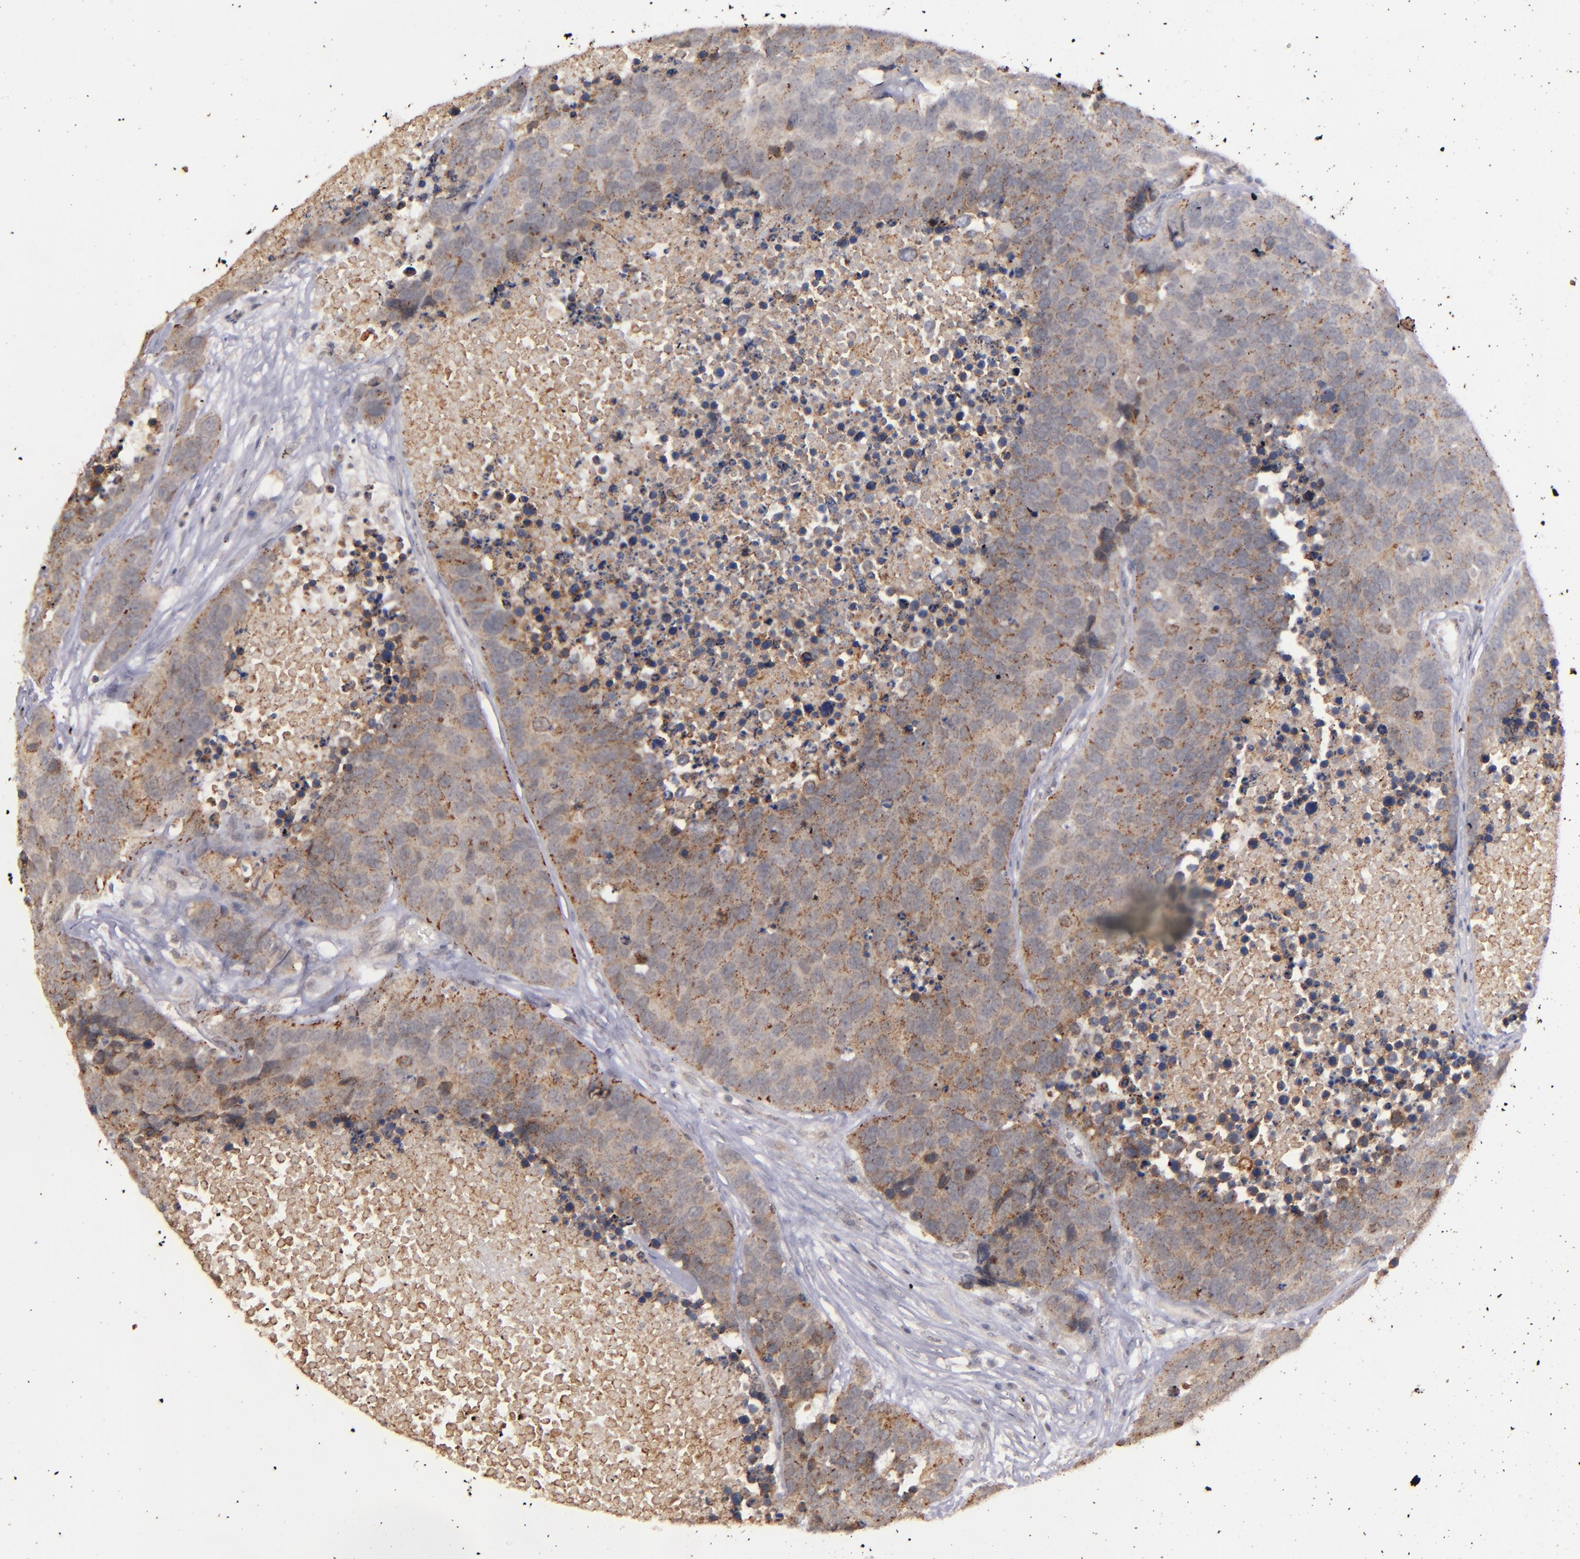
{"staining": {"intensity": "weak", "quantity": ">75%", "location": "cytoplasmic/membranous"}, "tissue": "carcinoid", "cell_type": "Tumor cells", "image_type": "cancer", "snomed": [{"axis": "morphology", "description": "Carcinoid, malignant, NOS"}, {"axis": "topography", "description": "Lung"}], "caption": "This is an image of IHC staining of carcinoid, which shows weak positivity in the cytoplasmic/membranous of tumor cells.", "gene": "SYP", "patient": {"sex": "male", "age": 60}}